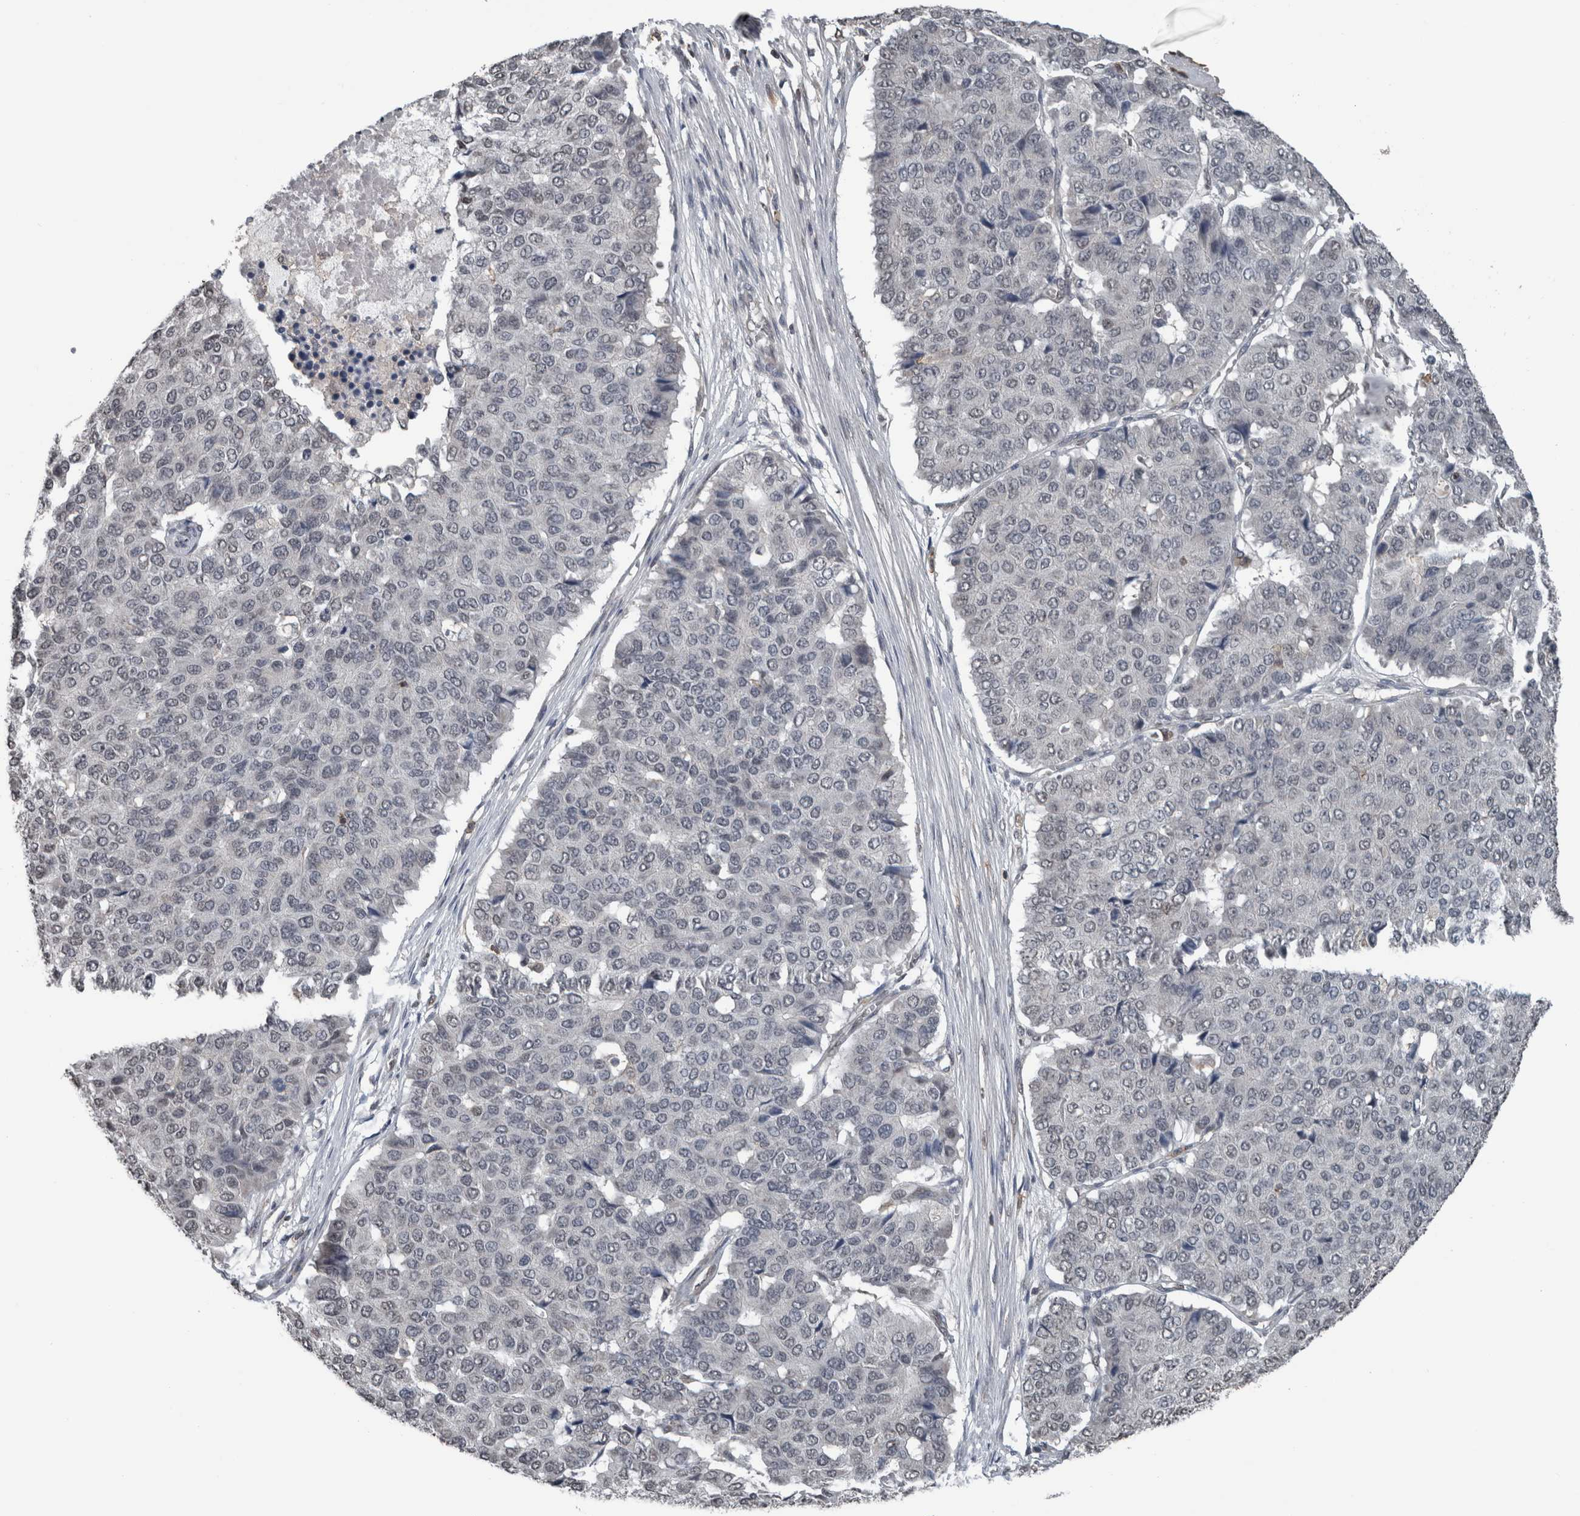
{"staining": {"intensity": "negative", "quantity": "none", "location": "none"}, "tissue": "pancreatic cancer", "cell_type": "Tumor cells", "image_type": "cancer", "snomed": [{"axis": "morphology", "description": "Adenocarcinoma, NOS"}, {"axis": "topography", "description": "Pancreas"}], "caption": "Tumor cells show no significant positivity in pancreatic cancer.", "gene": "MAFF", "patient": {"sex": "male", "age": 50}}